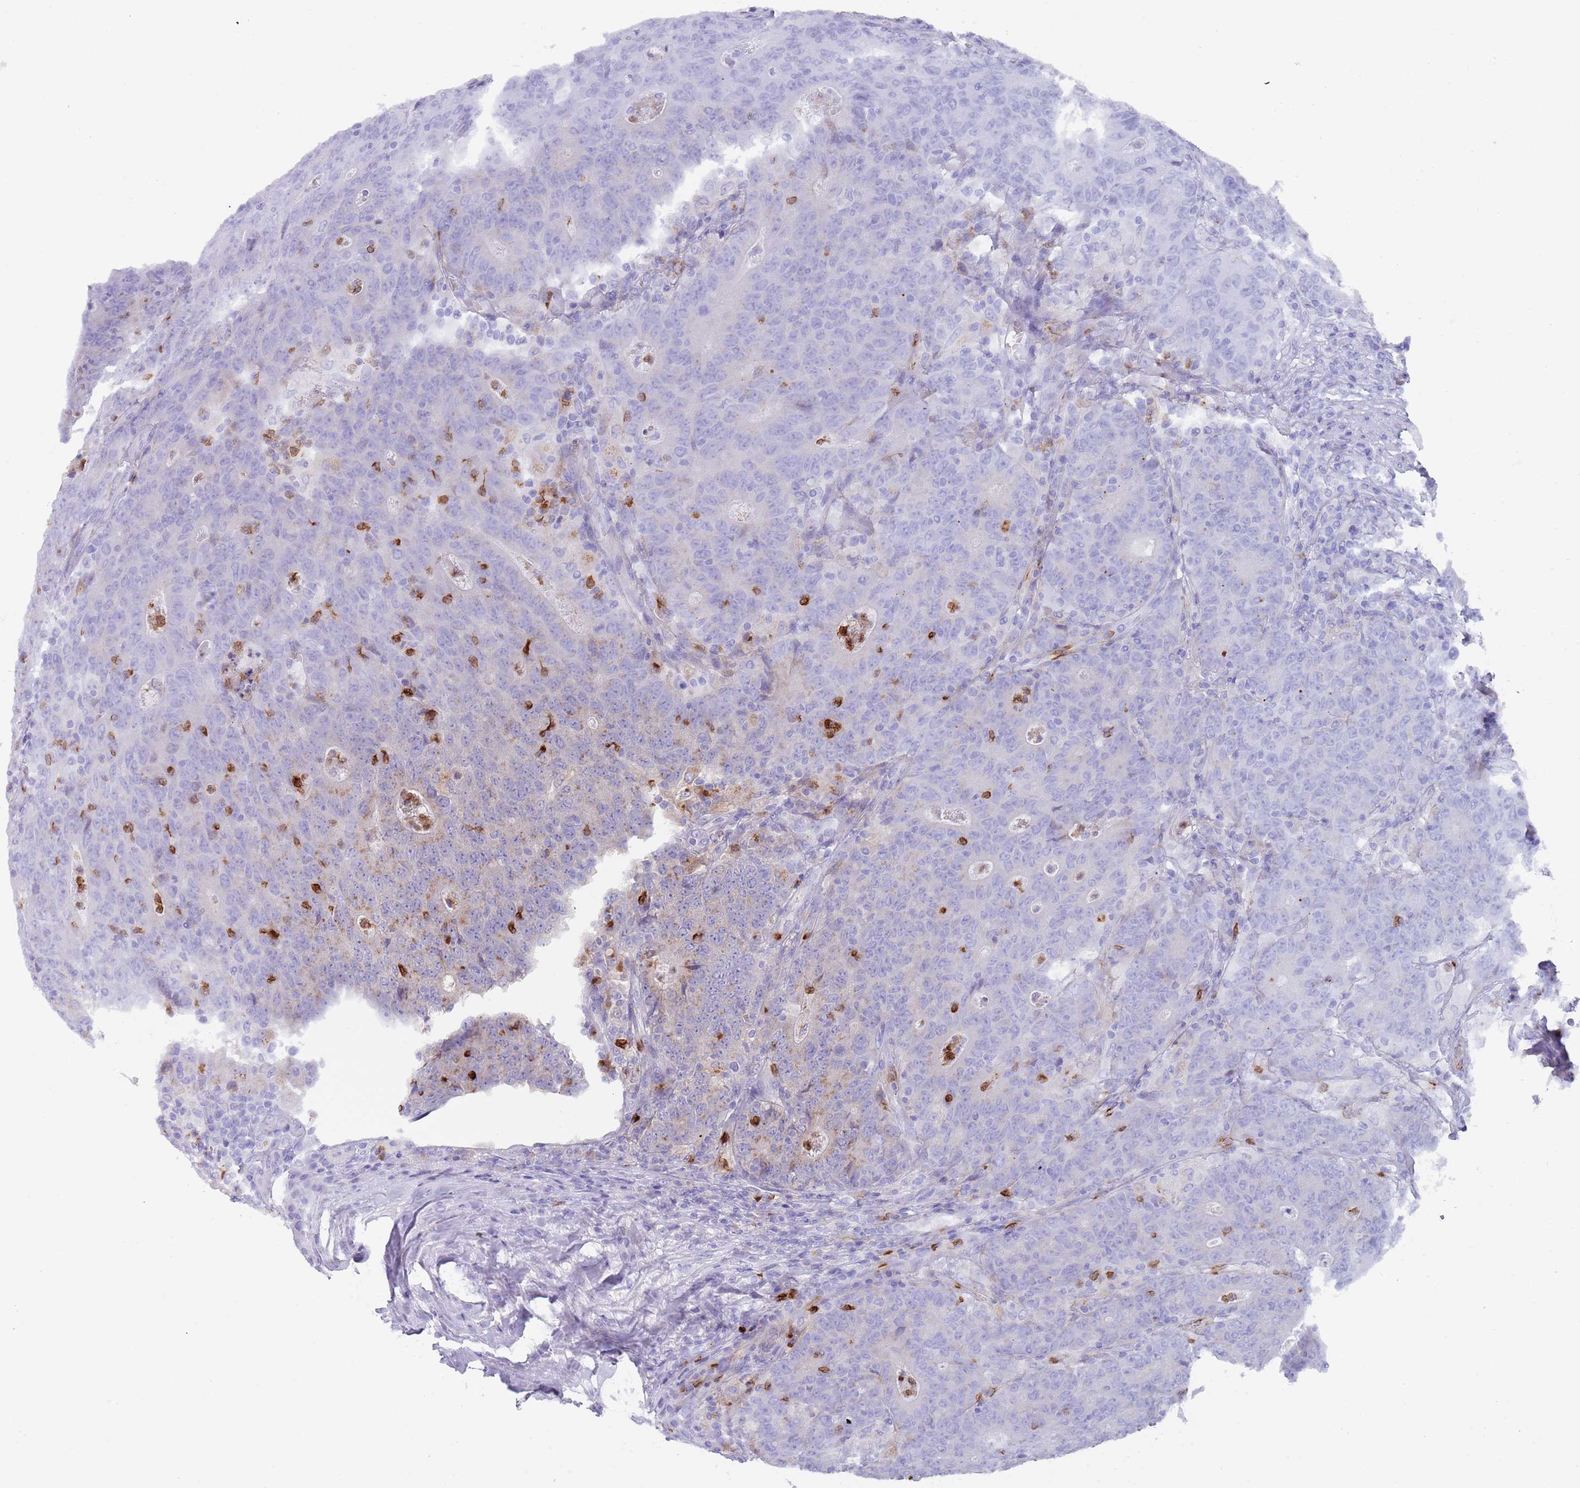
{"staining": {"intensity": "weak", "quantity": "<25%", "location": "cytoplasmic/membranous"}, "tissue": "colorectal cancer", "cell_type": "Tumor cells", "image_type": "cancer", "snomed": [{"axis": "morphology", "description": "Adenocarcinoma, NOS"}, {"axis": "topography", "description": "Colon"}], "caption": "IHC of human colorectal adenocarcinoma reveals no positivity in tumor cells.", "gene": "TMEM251", "patient": {"sex": "female", "age": 75}}